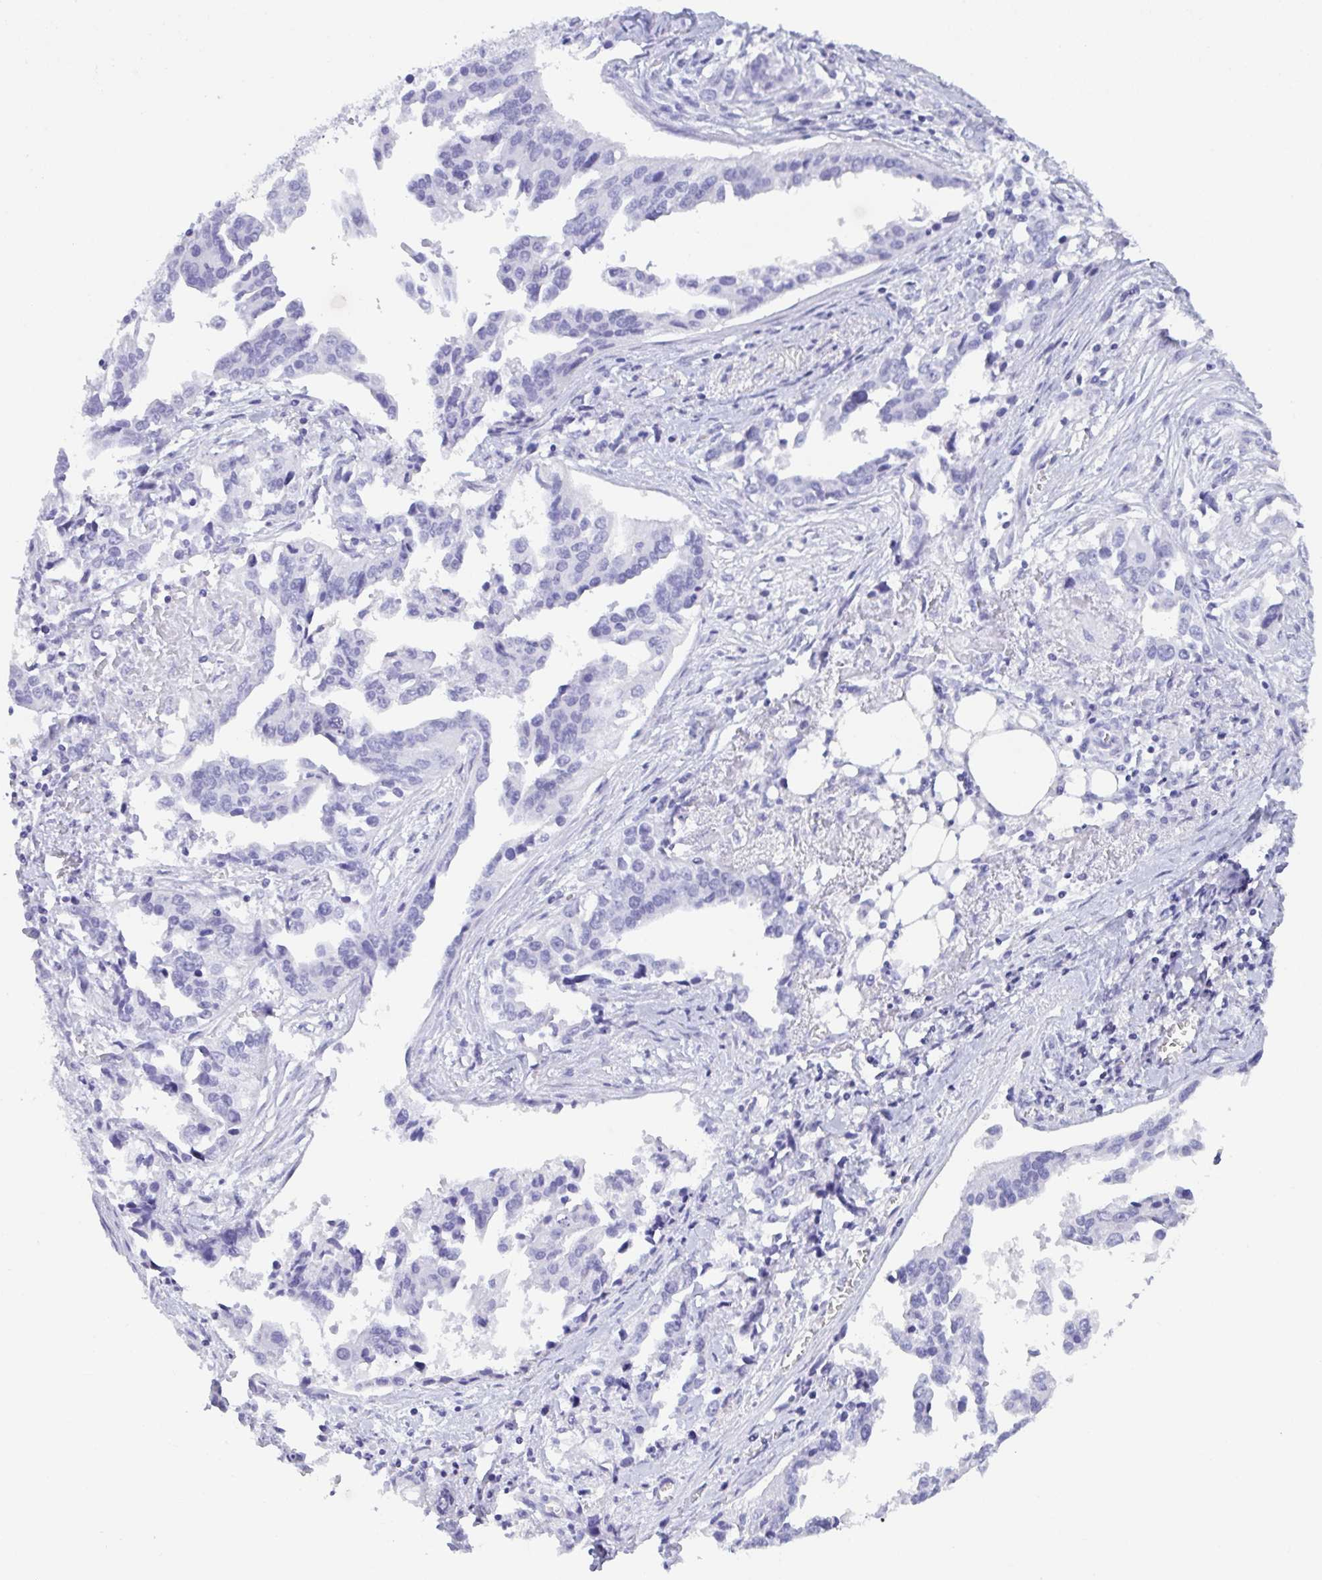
{"staining": {"intensity": "negative", "quantity": "none", "location": "none"}, "tissue": "ovarian cancer", "cell_type": "Tumor cells", "image_type": "cancer", "snomed": [{"axis": "morphology", "description": "Cystadenocarcinoma, serous, NOS"}, {"axis": "topography", "description": "Ovary"}], "caption": "The immunohistochemistry photomicrograph has no significant expression in tumor cells of serous cystadenocarcinoma (ovarian) tissue.", "gene": "ZNF850", "patient": {"sex": "female", "age": 75}}